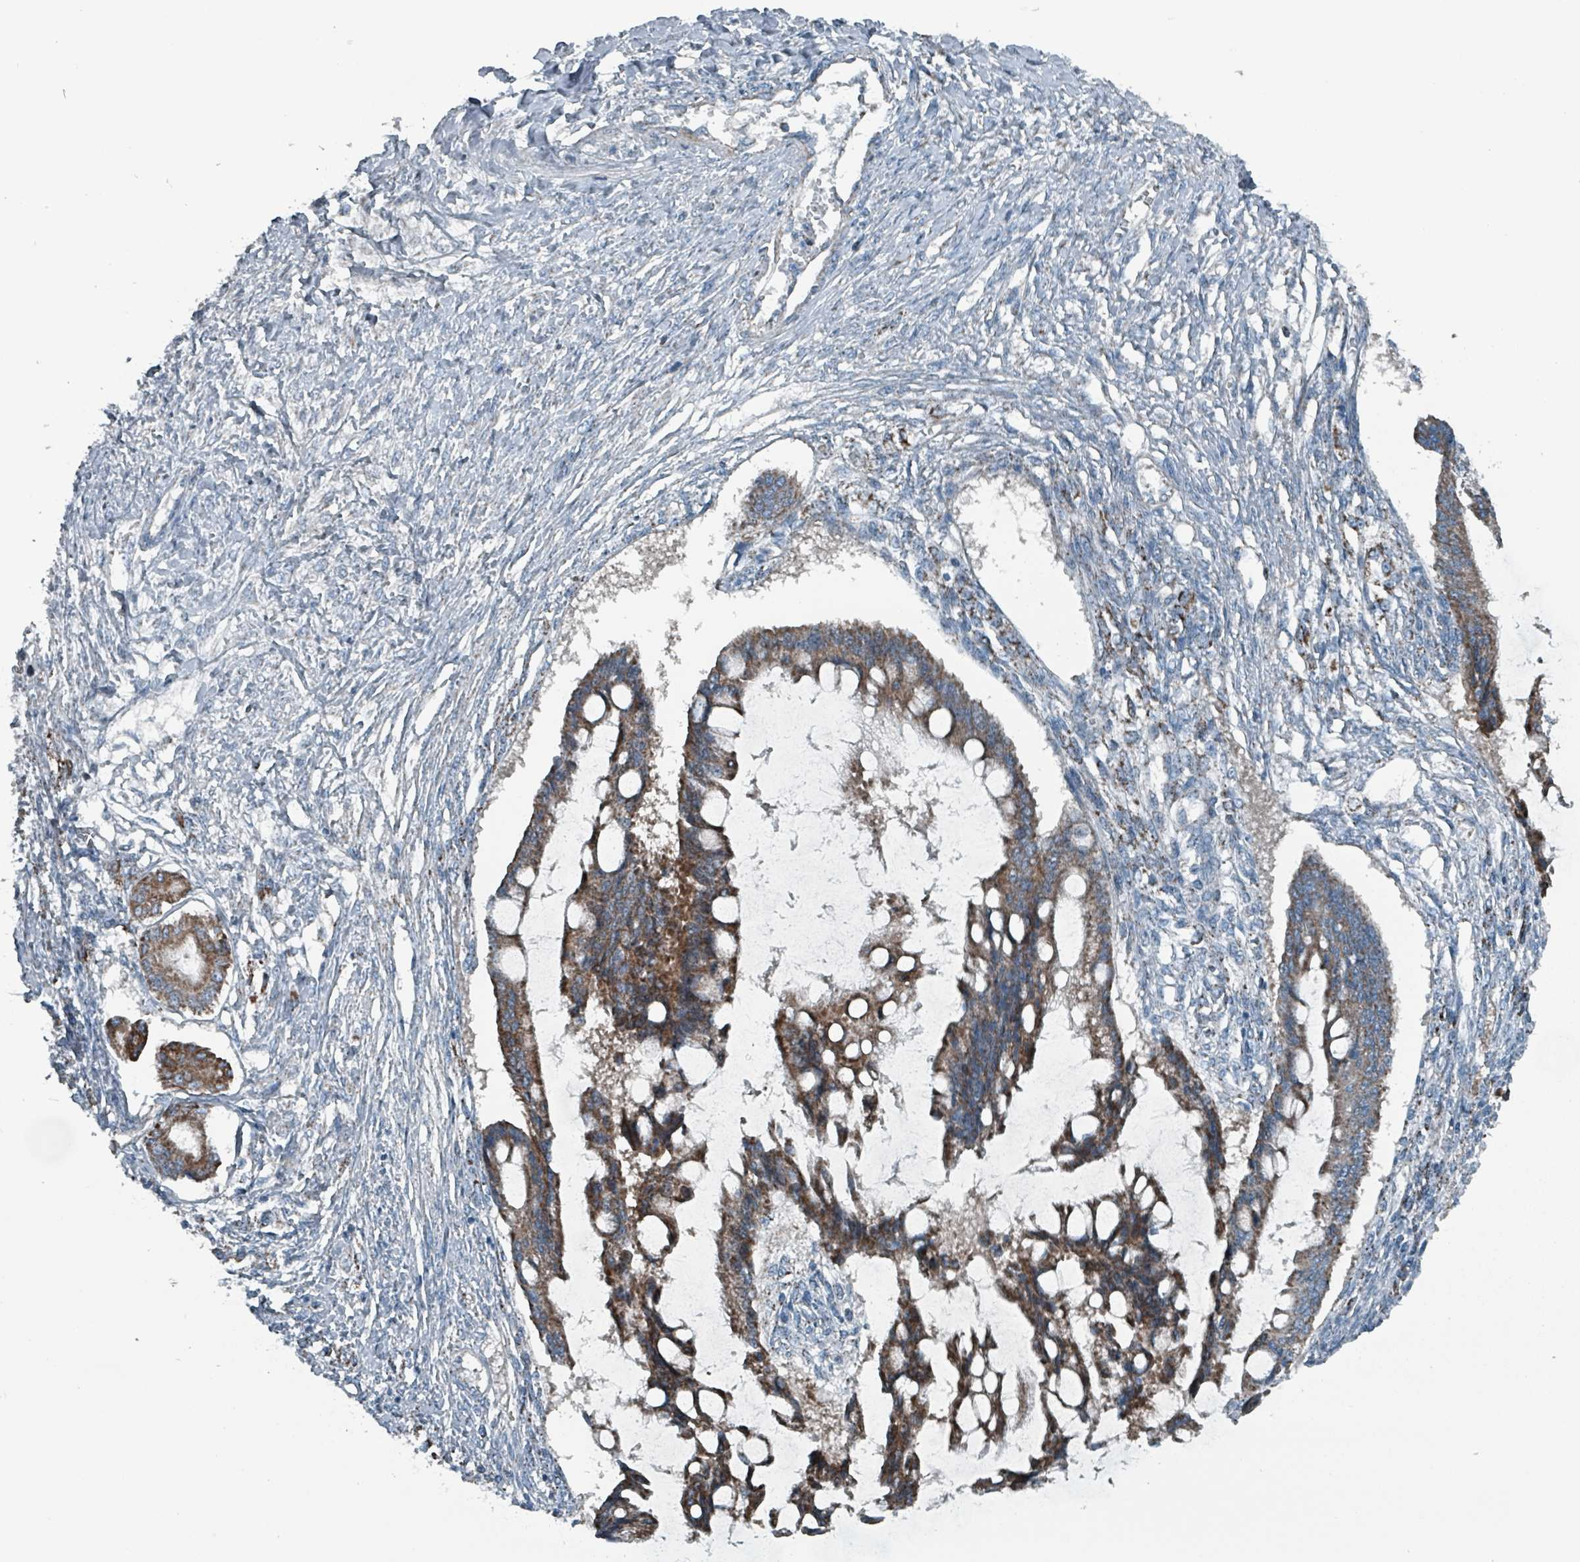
{"staining": {"intensity": "moderate", "quantity": ">75%", "location": "cytoplasmic/membranous"}, "tissue": "ovarian cancer", "cell_type": "Tumor cells", "image_type": "cancer", "snomed": [{"axis": "morphology", "description": "Cystadenocarcinoma, mucinous, NOS"}, {"axis": "topography", "description": "Ovary"}], "caption": "Ovarian cancer was stained to show a protein in brown. There is medium levels of moderate cytoplasmic/membranous positivity in about >75% of tumor cells. (DAB = brown stain, brightfield microscopy at high magnification).", "gene": "ABHD18", "patient": {"sex": "female", "age": 73}}